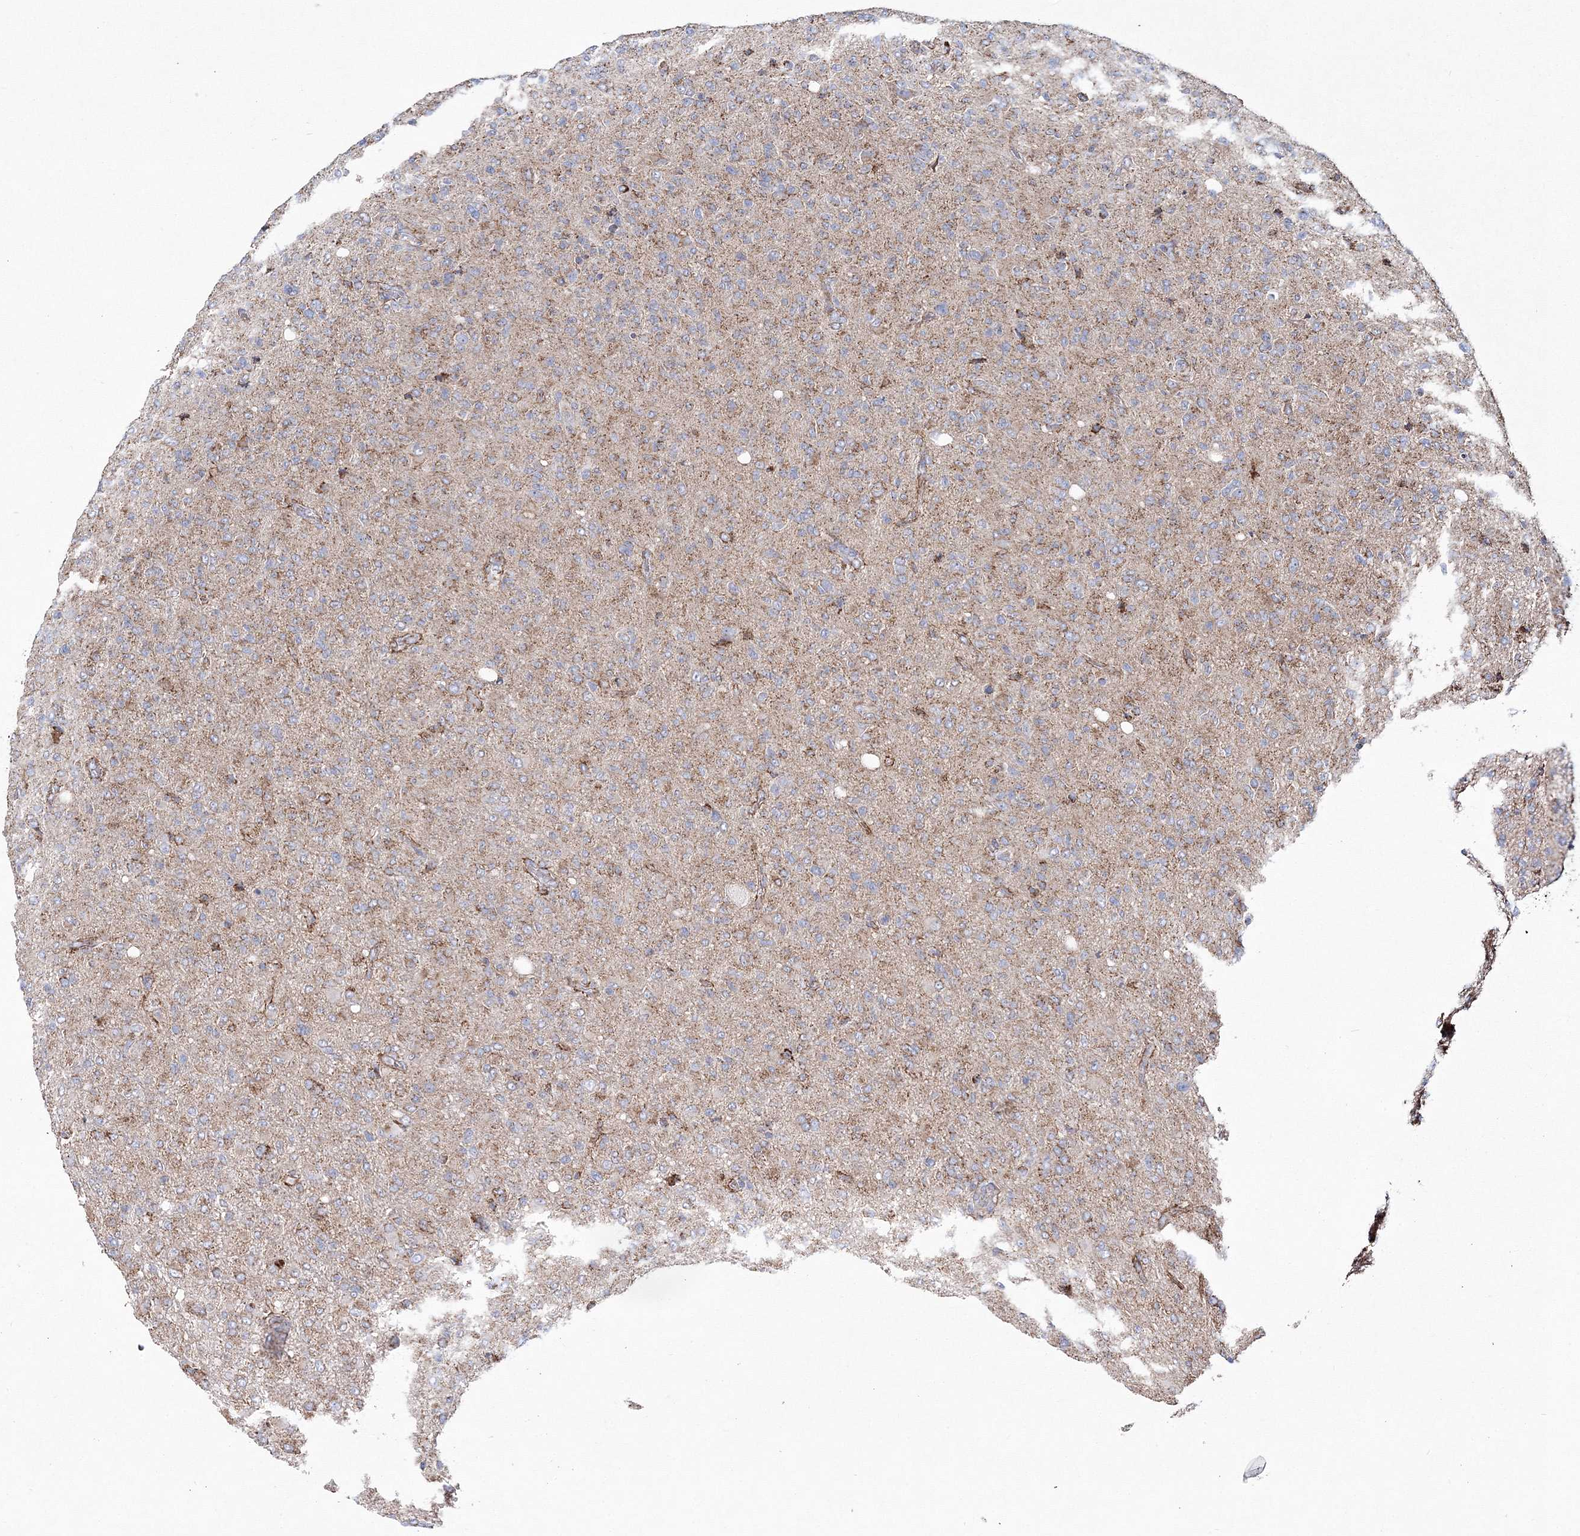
{"staining": {"intensity": "weak", "quantity": "<25%", "location": "cytoplasmic/membranous"}, "tissue": "glioma", "cell_type": "Tumor cells", "image_type": "cancer", "snomed": [{"axis": "morphology", "description": "Glioma, malignant, High grade"}, {"axis": "topography", "description": "Brain"}], "caption": "Tumor cells show no significant protein staining in high-grade glioma (malignant).", "gene": "HIBCH", "patient": {"sex": "female", "age": 57}}